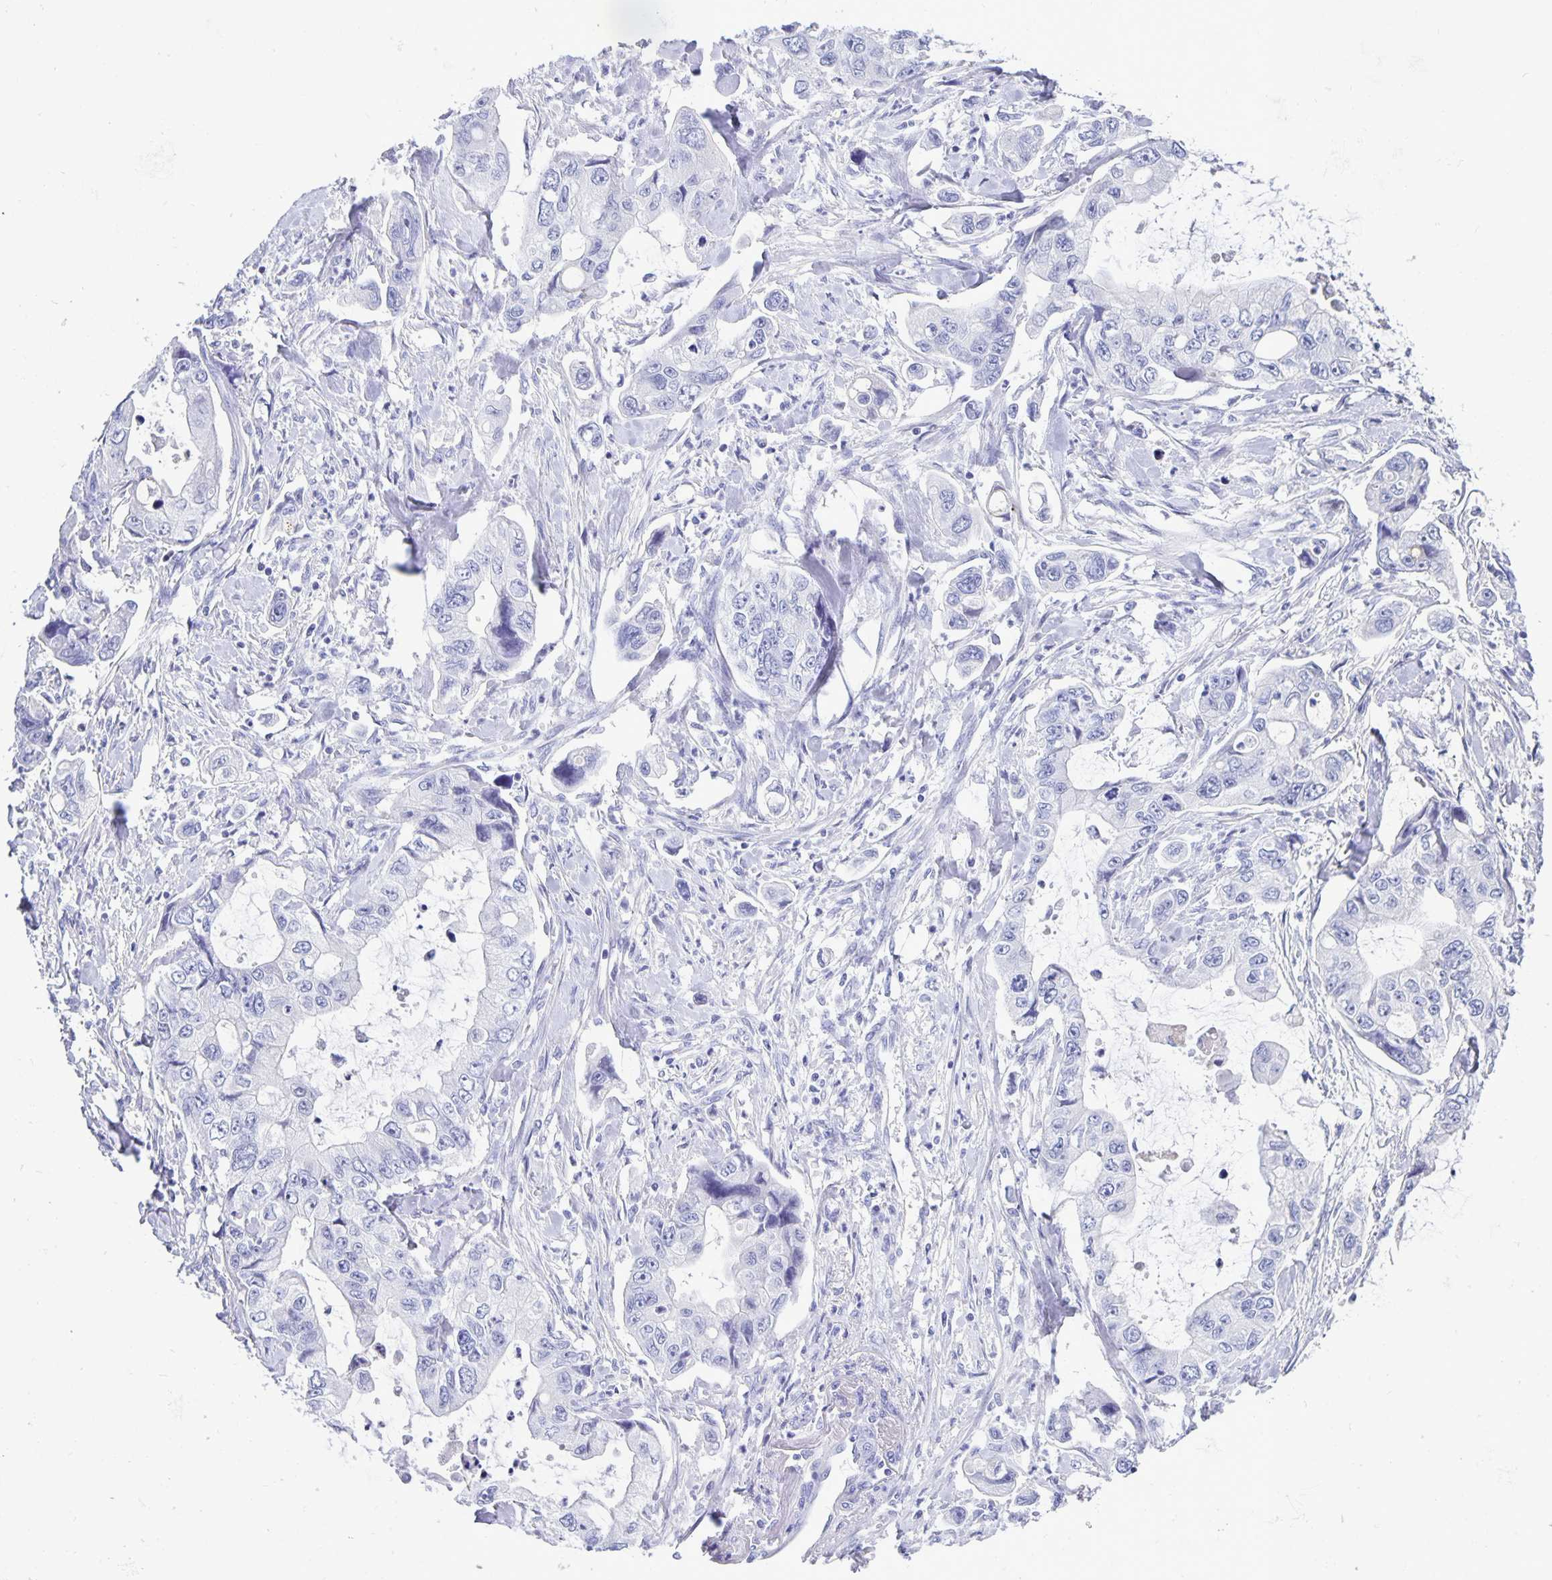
{"staining": {"intensity": "negative", "quantity": "none", "location": "none"}, "tissue": "stomach cancer", "cell_type": "Tumor cells", "image_type": "cancer", "snomed": [{"axis": "morphology", "description": "Adenocarcinoma, NOS"}, {"axis": "topography", "description": "Pancreas"}, {"axis": "topography", "description": "Stomach, upper"}, {"axis": "topography", "description": "Stomach"}], "caption": "A photomicrograph of human stomach cancer (adenocarcinoma) is negative for staining in tumor cells.", "gene": "ERMN", "patient": {"sex": "male", "age": 77}}